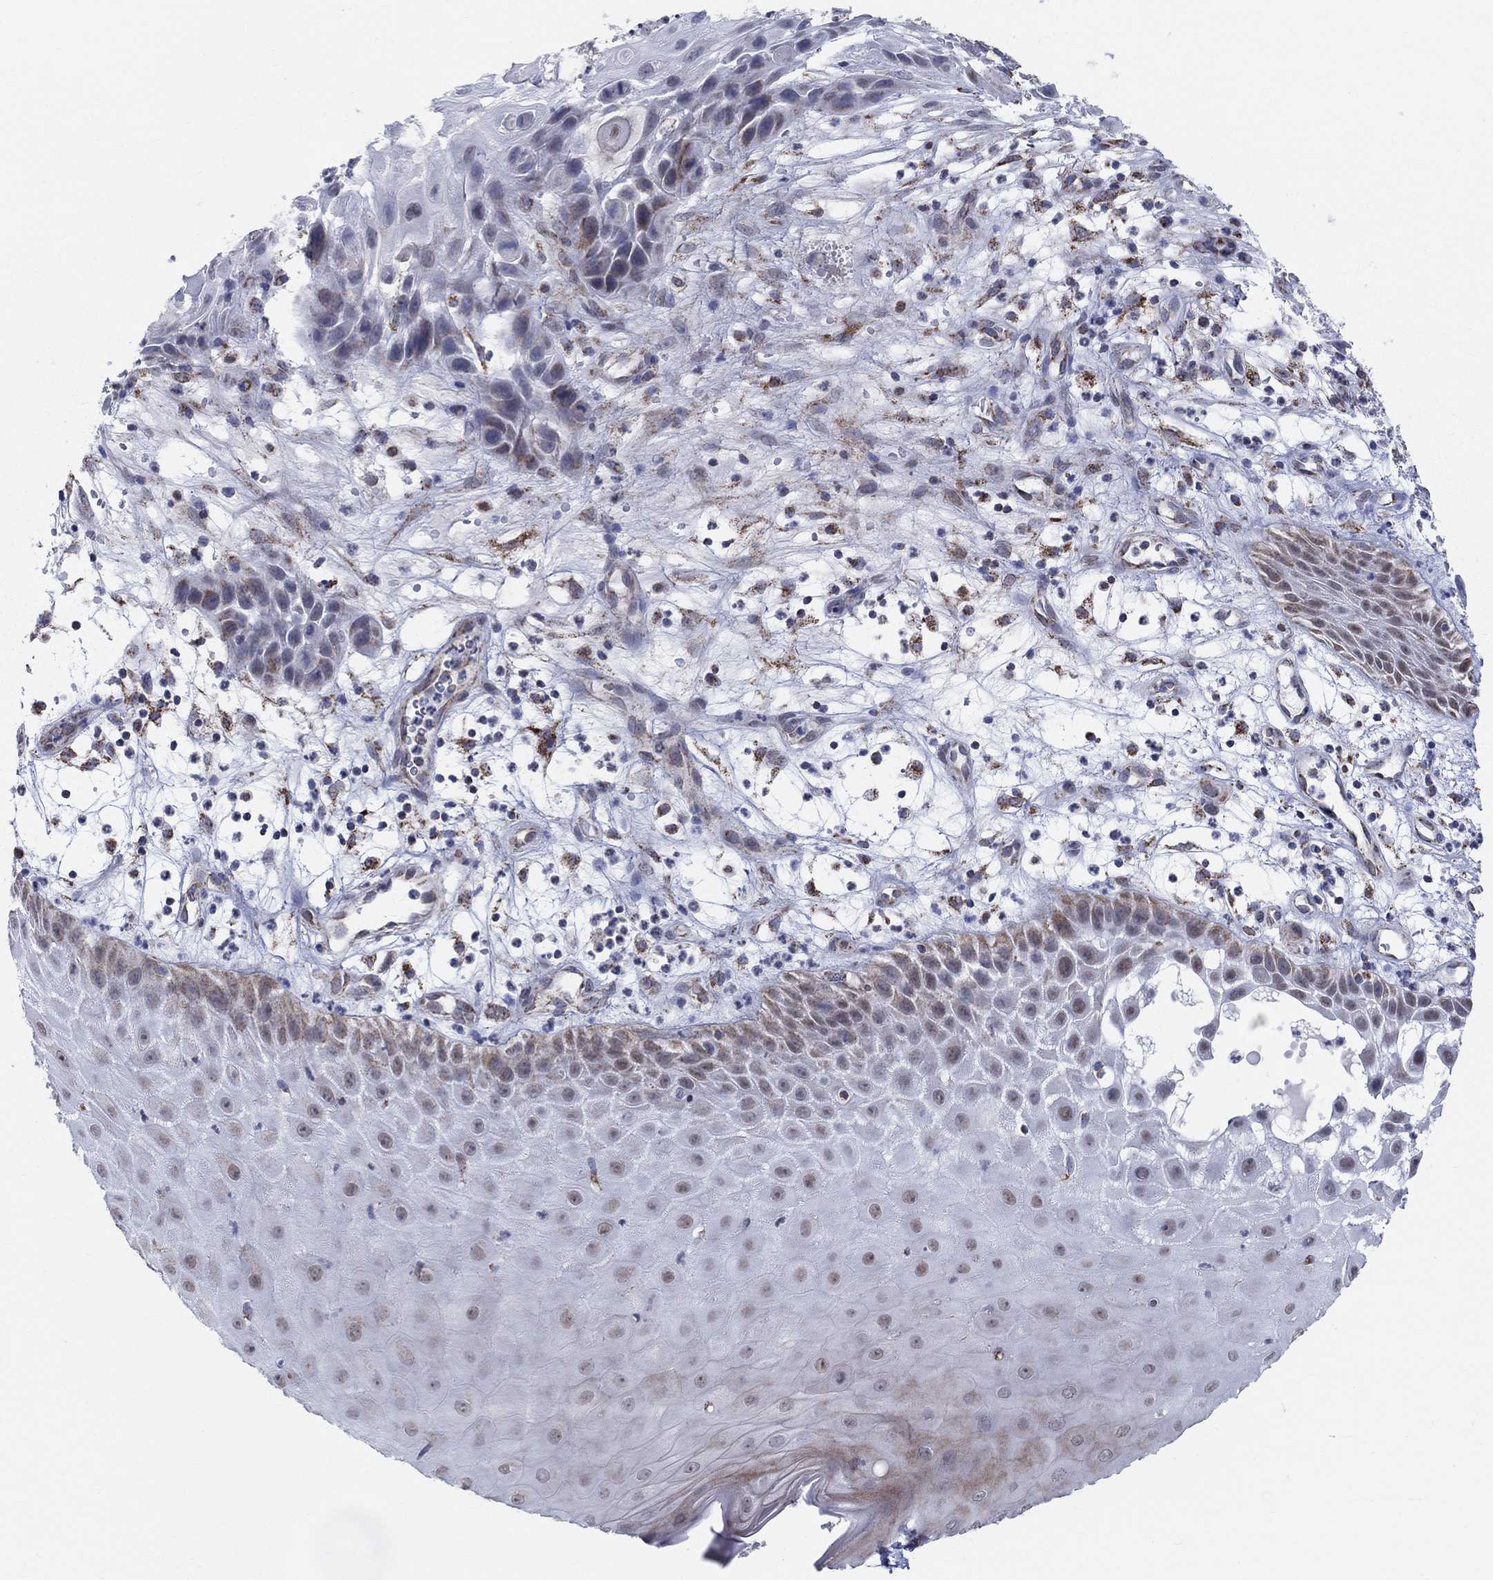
{"staining": {"intensity": "weak", "quantity": "<25%", "location": "cytoplasmic/membranous,nuclear"}, "tissue": "skin cancer", "cell_type": "Tumor cells", "image_type": "cancer", "snomed": [{"axis": "morphology", "description": "Normal tissue, NOS"}, {"axis": "morphology", "description": "Squamous cell carcinoma, NOS"}, {"axis": "topography", "description": "Skin"}], "caption": "High magnification brightfield microscopy of skin cancer (squamous cell carcinoma) stained with DAB (brown) and counterstained with hematoxylin (blue): tumor cells show no significant staining.", "gene": "KISS1R", "patient": {"sex": "male", "age": 79}}